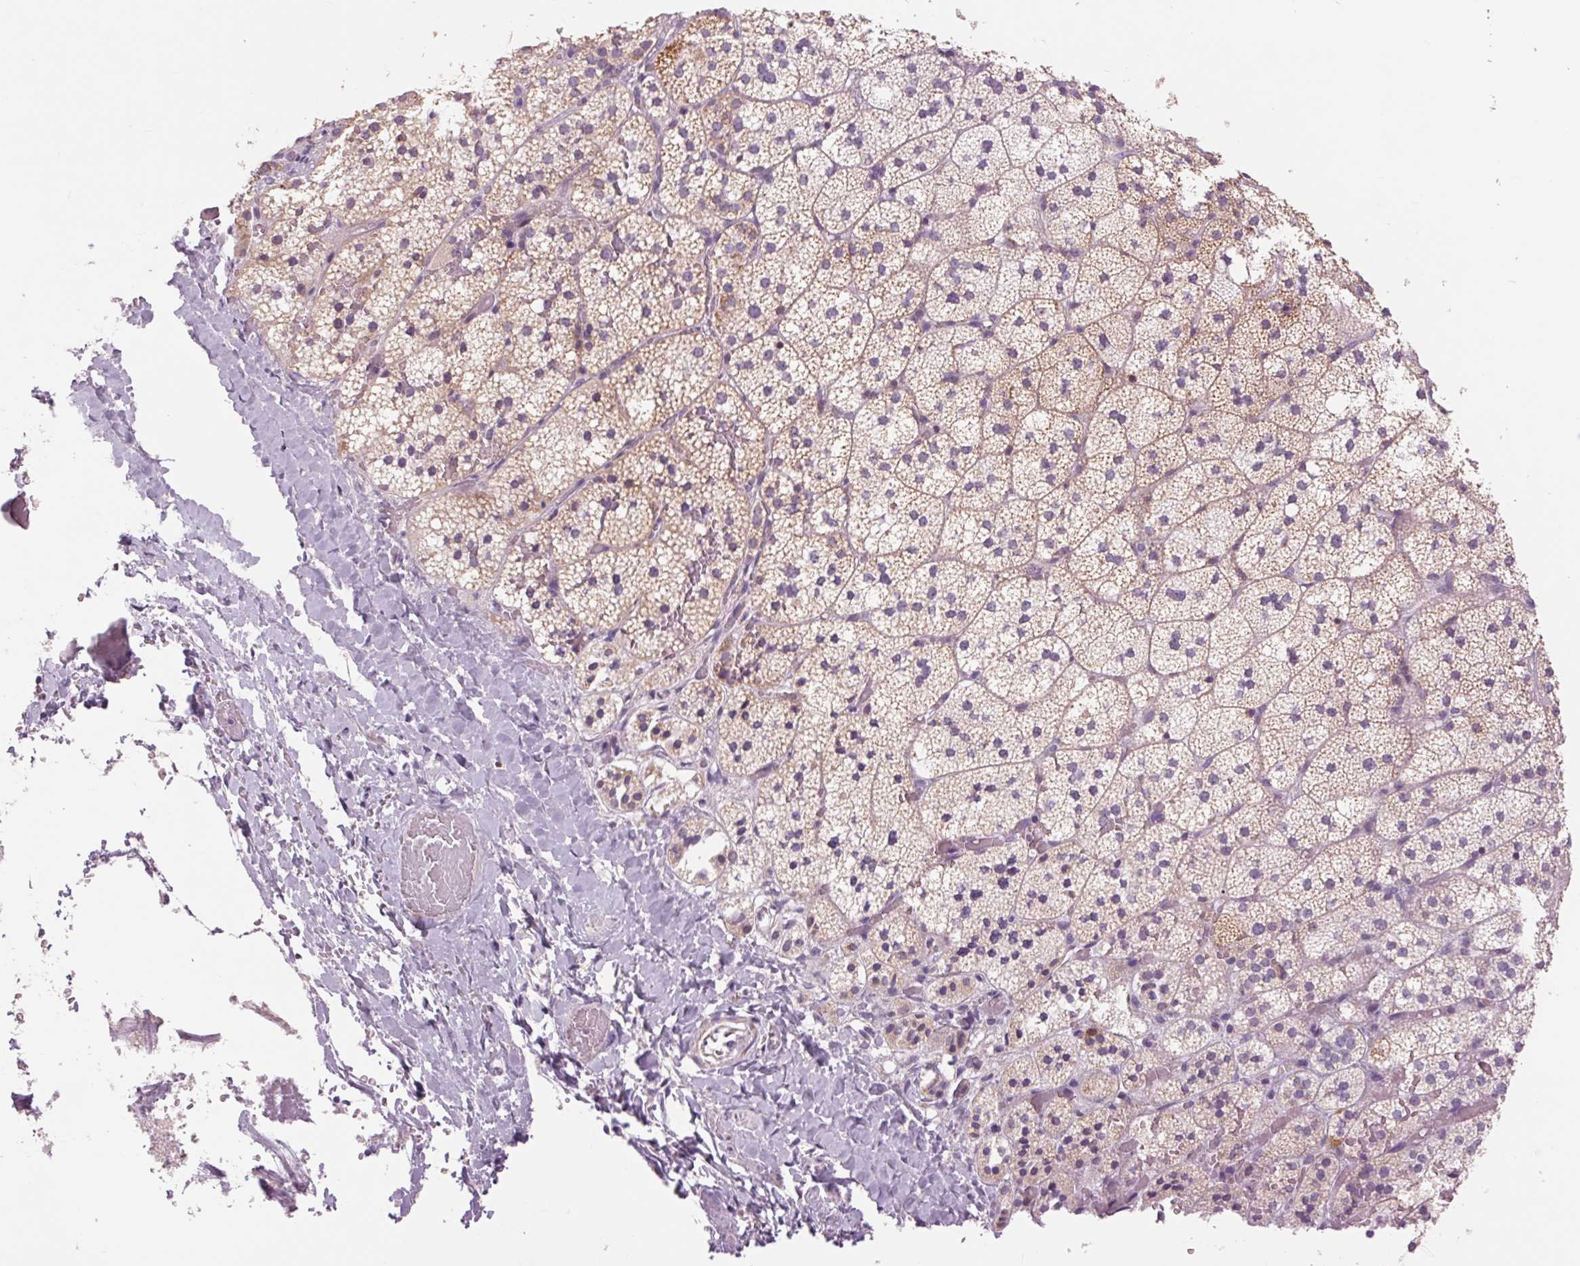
{"staining": {"intensity": "strong", "quantity": "25%-75%", "location": "cytoplasmic/membranous"}, "tissue": "adrenal gland", "cell_type": "Glandular cells", "image_type": "normal", "snomed": [{"axis": "morphology", "description": "Normal tissue, NOS"}, {"axis": "topography", "description": "Adrenal gland"}], "caption": "Immunohistochemistry (DAB) staining of unremarkable adrenal gland exhibits strong cytoplasmic/membranous protein positivity in about 25%-75% of glandular cells. Immunohistochemistry stains the protein in brown and the nuclei are stained blue.", "gene": "COX6A1", "patient": {"sex": "male", "age": 53}}